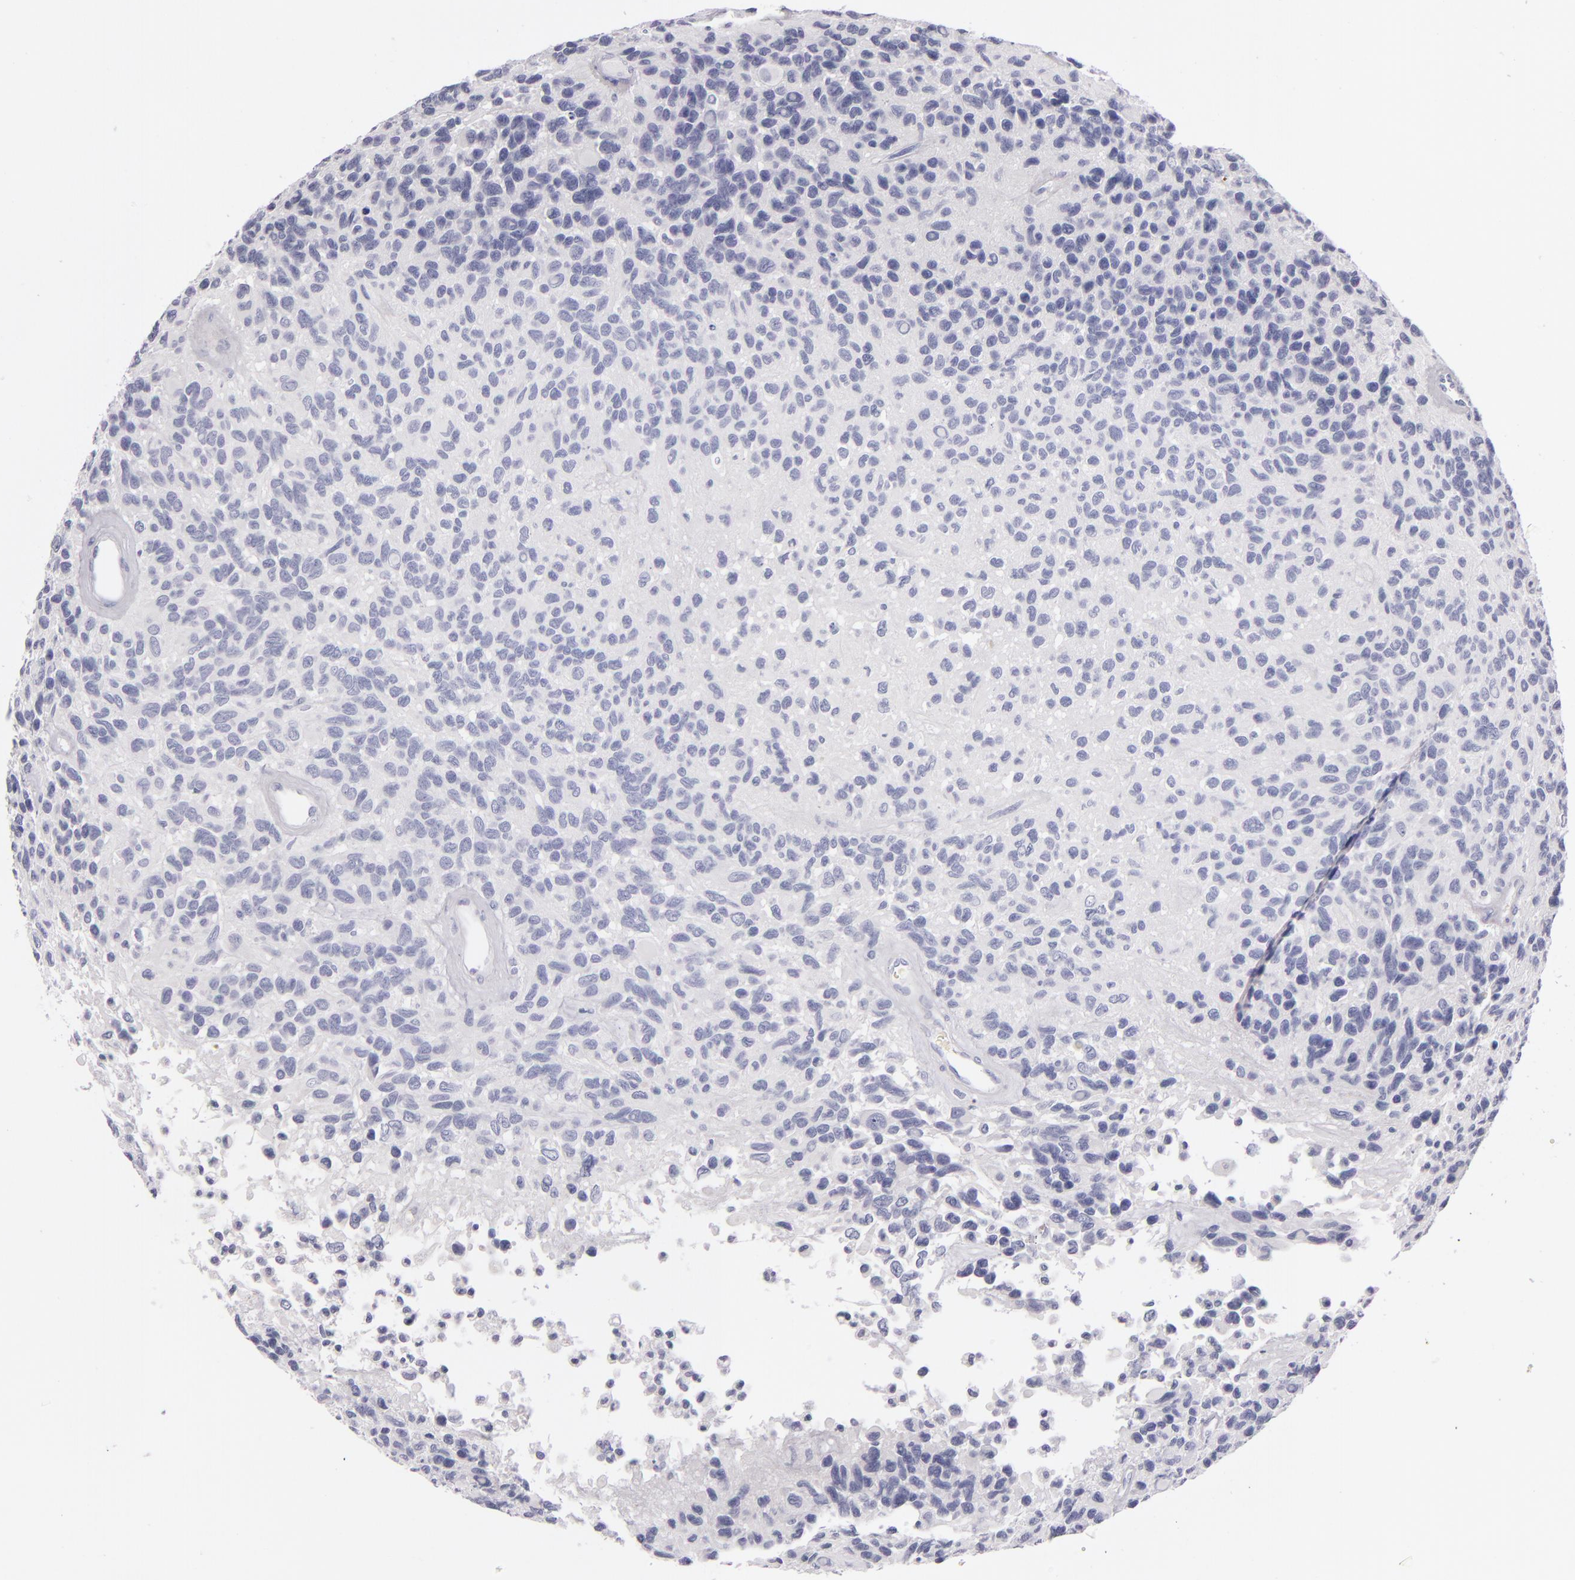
{"staining": {"intensity": "negative", "quantity": "none", "location": "none"}, "tissue": "glioma", "cell_type": "Tumor cells", "image_type": "cancer", "snomed": [{"axis": "morphology", "description": "Glioma, malignant, High grade"}, {"axis": "topography", "description": "Brain"}], "caption": "A high-resolution micrograph shows IHC staining of malignant glioma (high-grade), which exhibits no significant staining in tumor cells.", "gene": "CD207", "patient": {"sex": "male", "age": 77}}